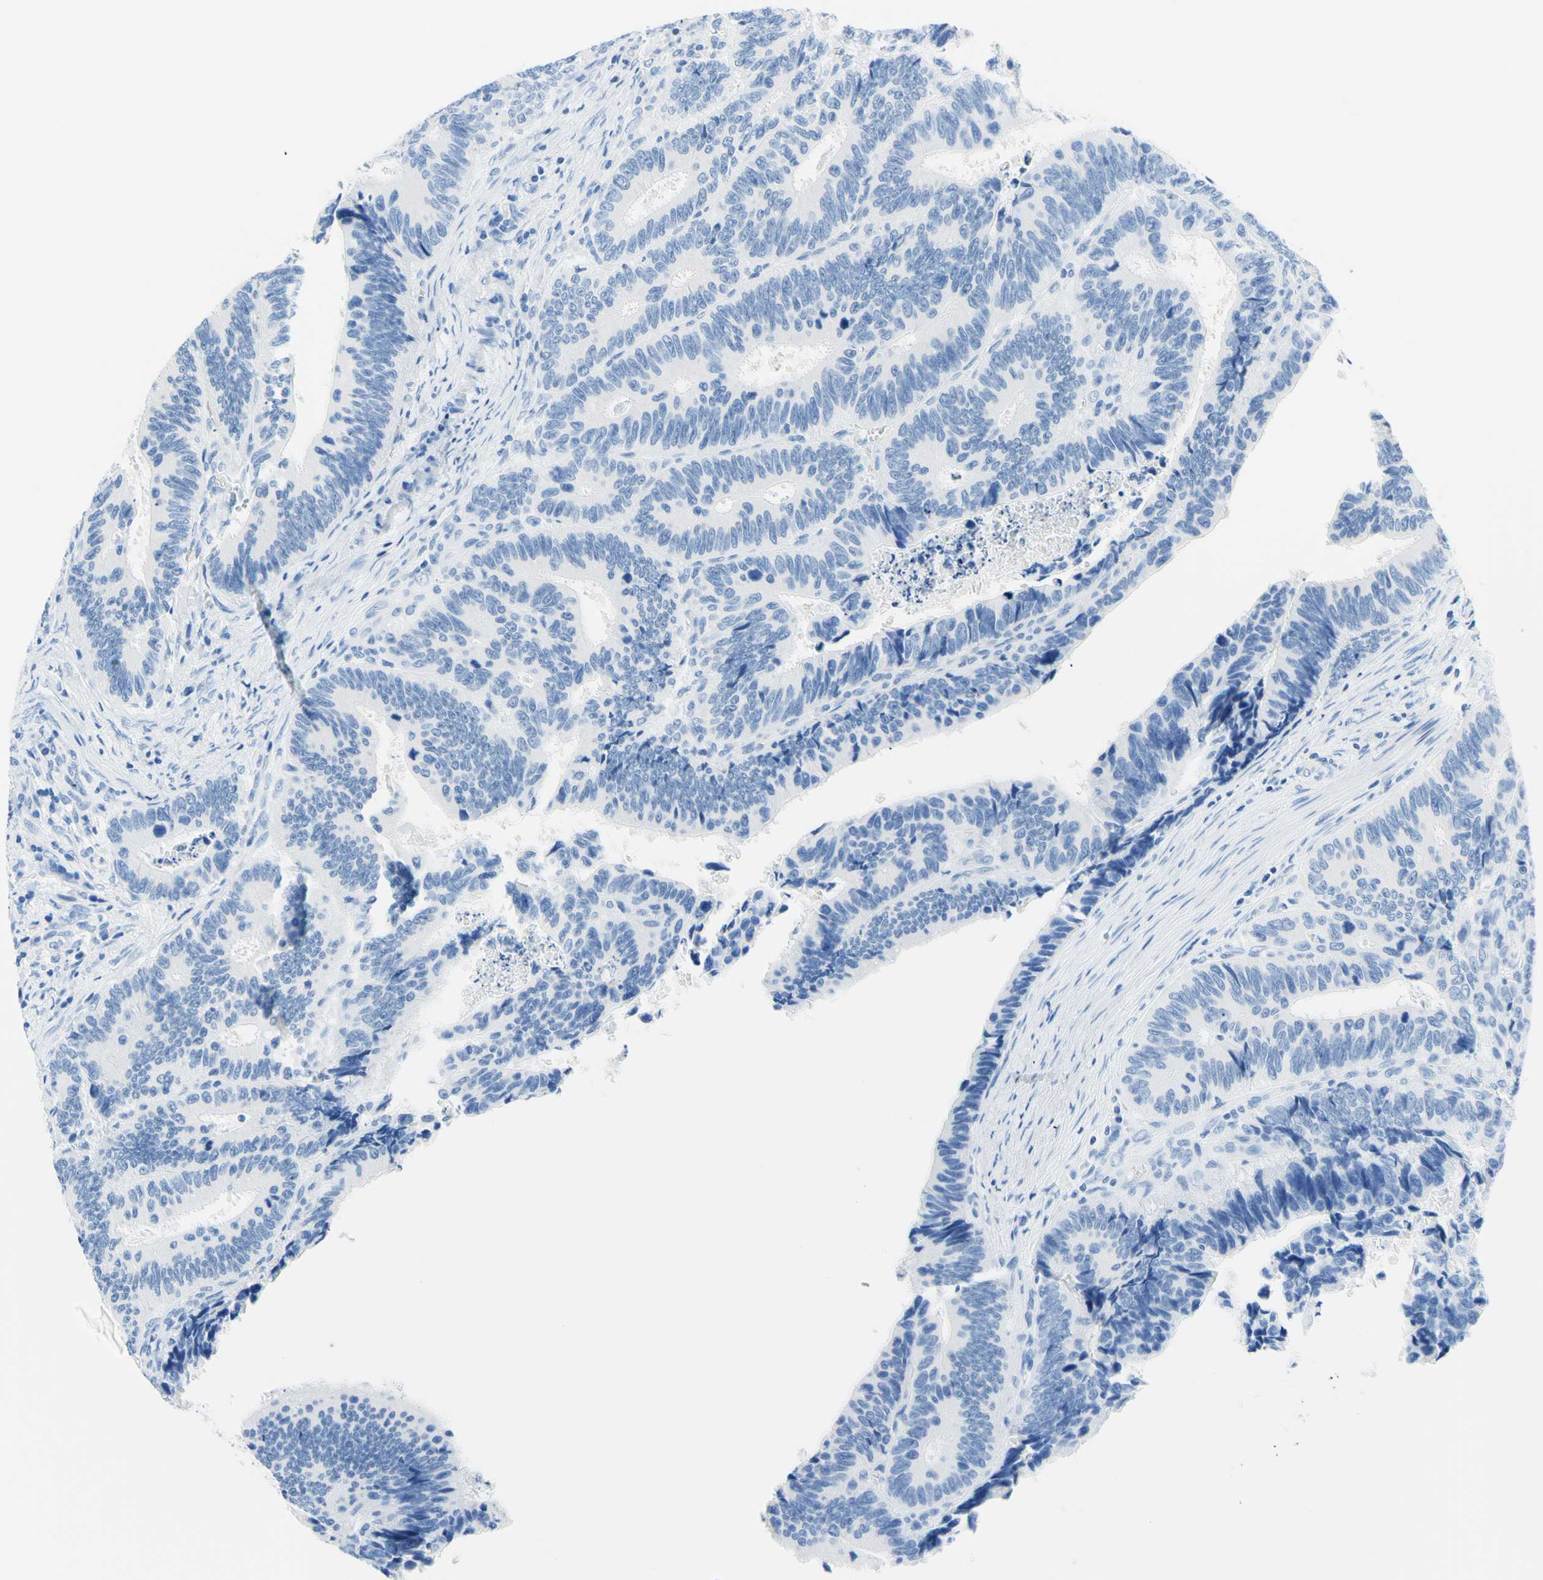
{"staining": {"intensity": "negative", "quantity": "none", "location": "none"}, "tissue": "colorectal cancer", "cell_type": "Tumor cells", "image_type": "cancer", "snomed": [{"axis": "morphology", "description": "Inflammation, NOS"}, {"axis": "morphology", "description": "Adenocarcinoma, NOS"}, {"axis": "topography", "description": "Colon"}], "caption": "Tumor cells are negative for brown protein staining in colorectal cancer (adenocarcinoma).", "gene": "MYH2", "patient": {"sex": "male", "age": 72}}